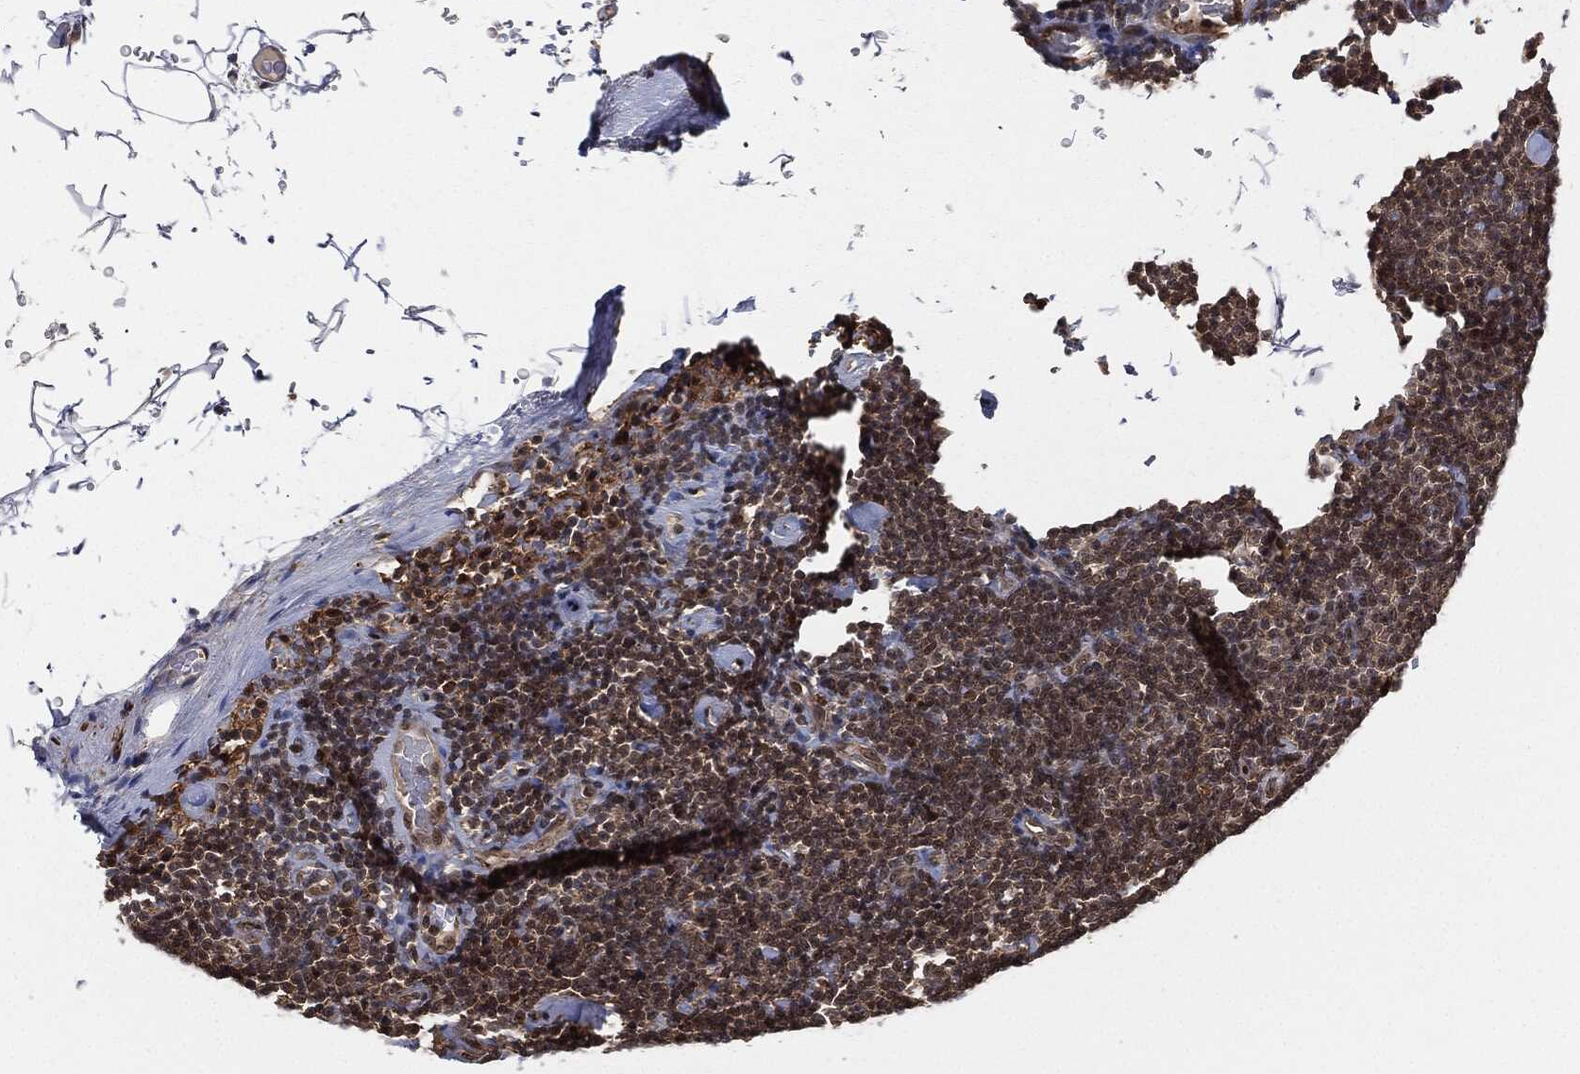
{"staining": {"intensity": "negative", "quantity": "none", "location": "none"}, "tissue": "lymphoma", "cell_type": "Tumor cells", "image_type": "cancer", "snomed": [{"axis": "morphology", "description": "Malignant lymphoma, non-Hodgkin's type, Low grade"}, {"axis": "topography", "description": "Lymph node"}], "caption": "Immunohistochemistry histopathology image of neoplastic tissue: human low-grade malignant lymphoma, non-Hodgkin's type stained with DAB displays no significant protein positivity in tumor cells.", "gene": "CAPRIN2", "patient": {"sex": "male", "age": 81}}